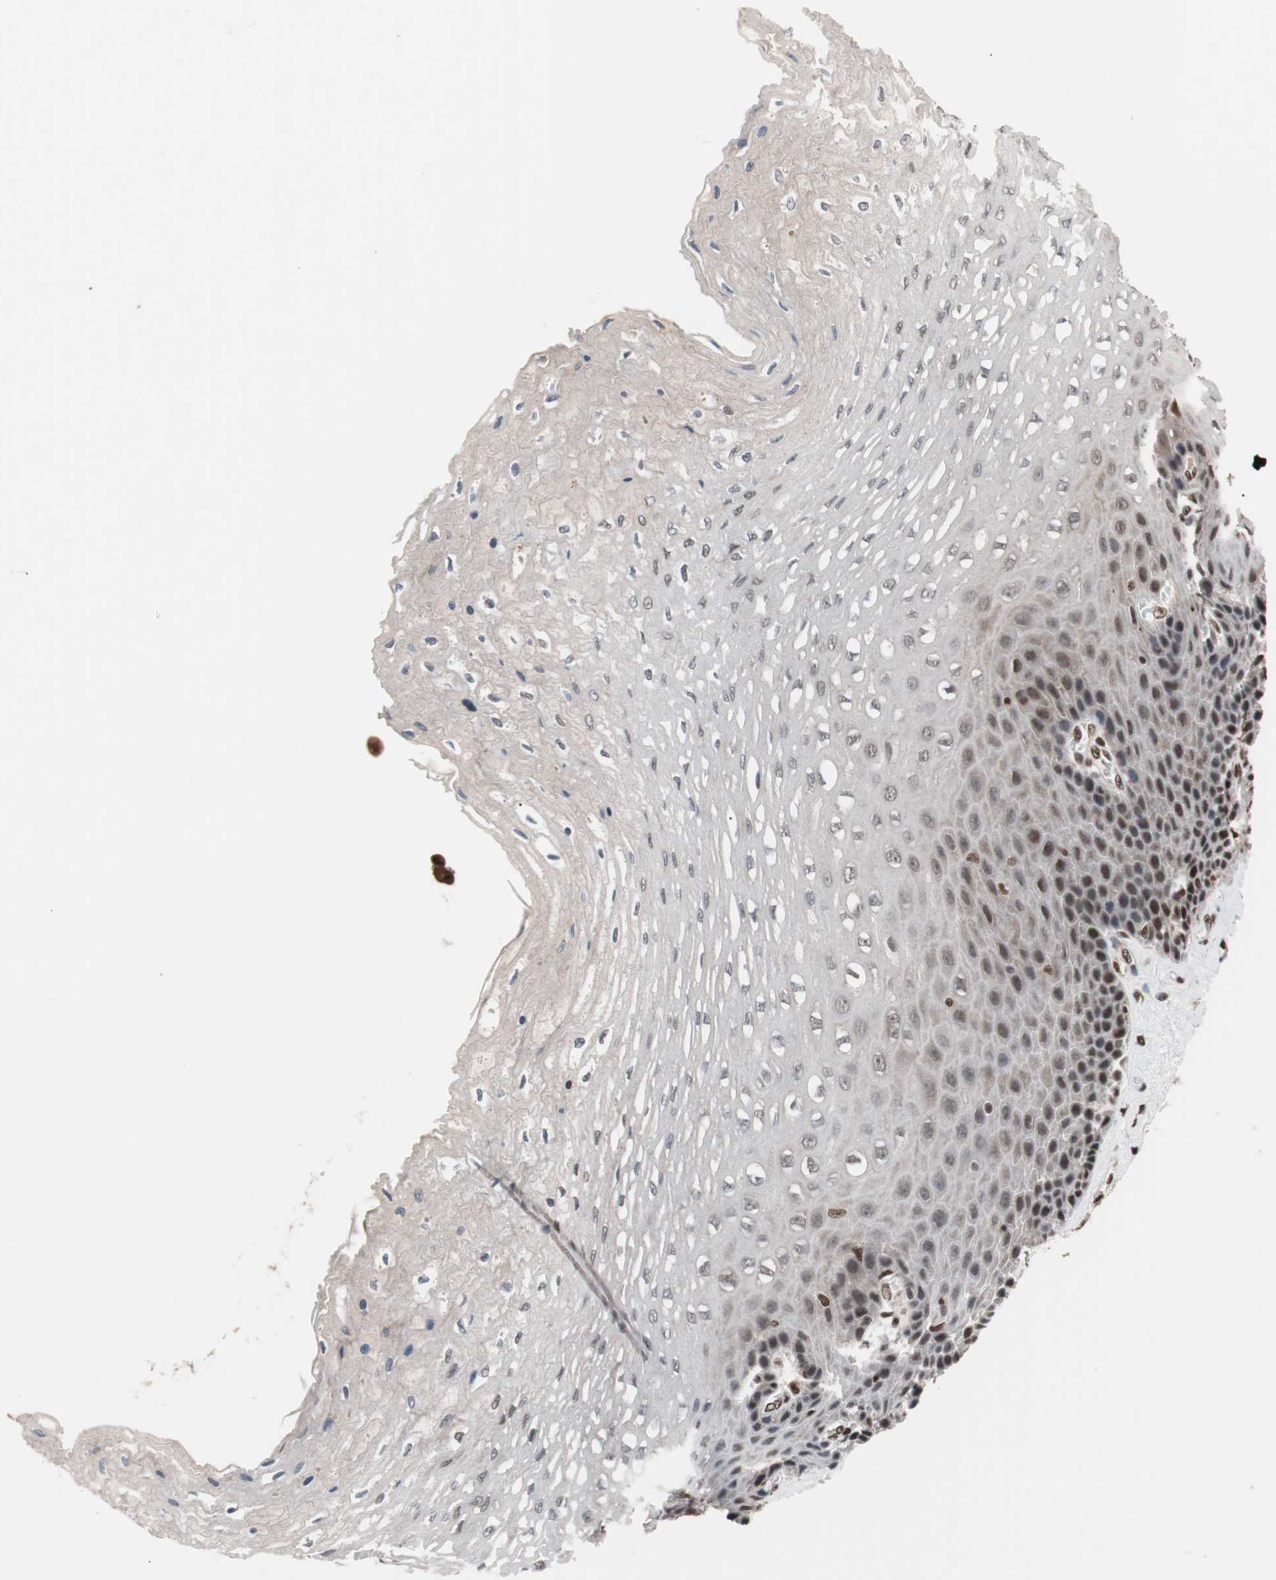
{"staining": {"intensity": "moderate", "quantity": ">75%", "location": "nuclear"}, "tissue": "esophagus", "cell_type": "Squamous epithelial cells", "image_type": "normal", "snomed": [{"axis": "morphology", "description": "Normal tissue, NOS"}, {"axis": "topography", "description": "Esophagus"}], "caption": "High-magnification brightfield microscopy of benign esophagus stained with DAB (brown) and counterstained with hematoxylin (blue). squamous epithelial cells exhibit moderate nuclear positivity is seen in approximately>75% of cells.", "gene": "CHAMP1", "patient": {"sex": "female", "age": 72}}